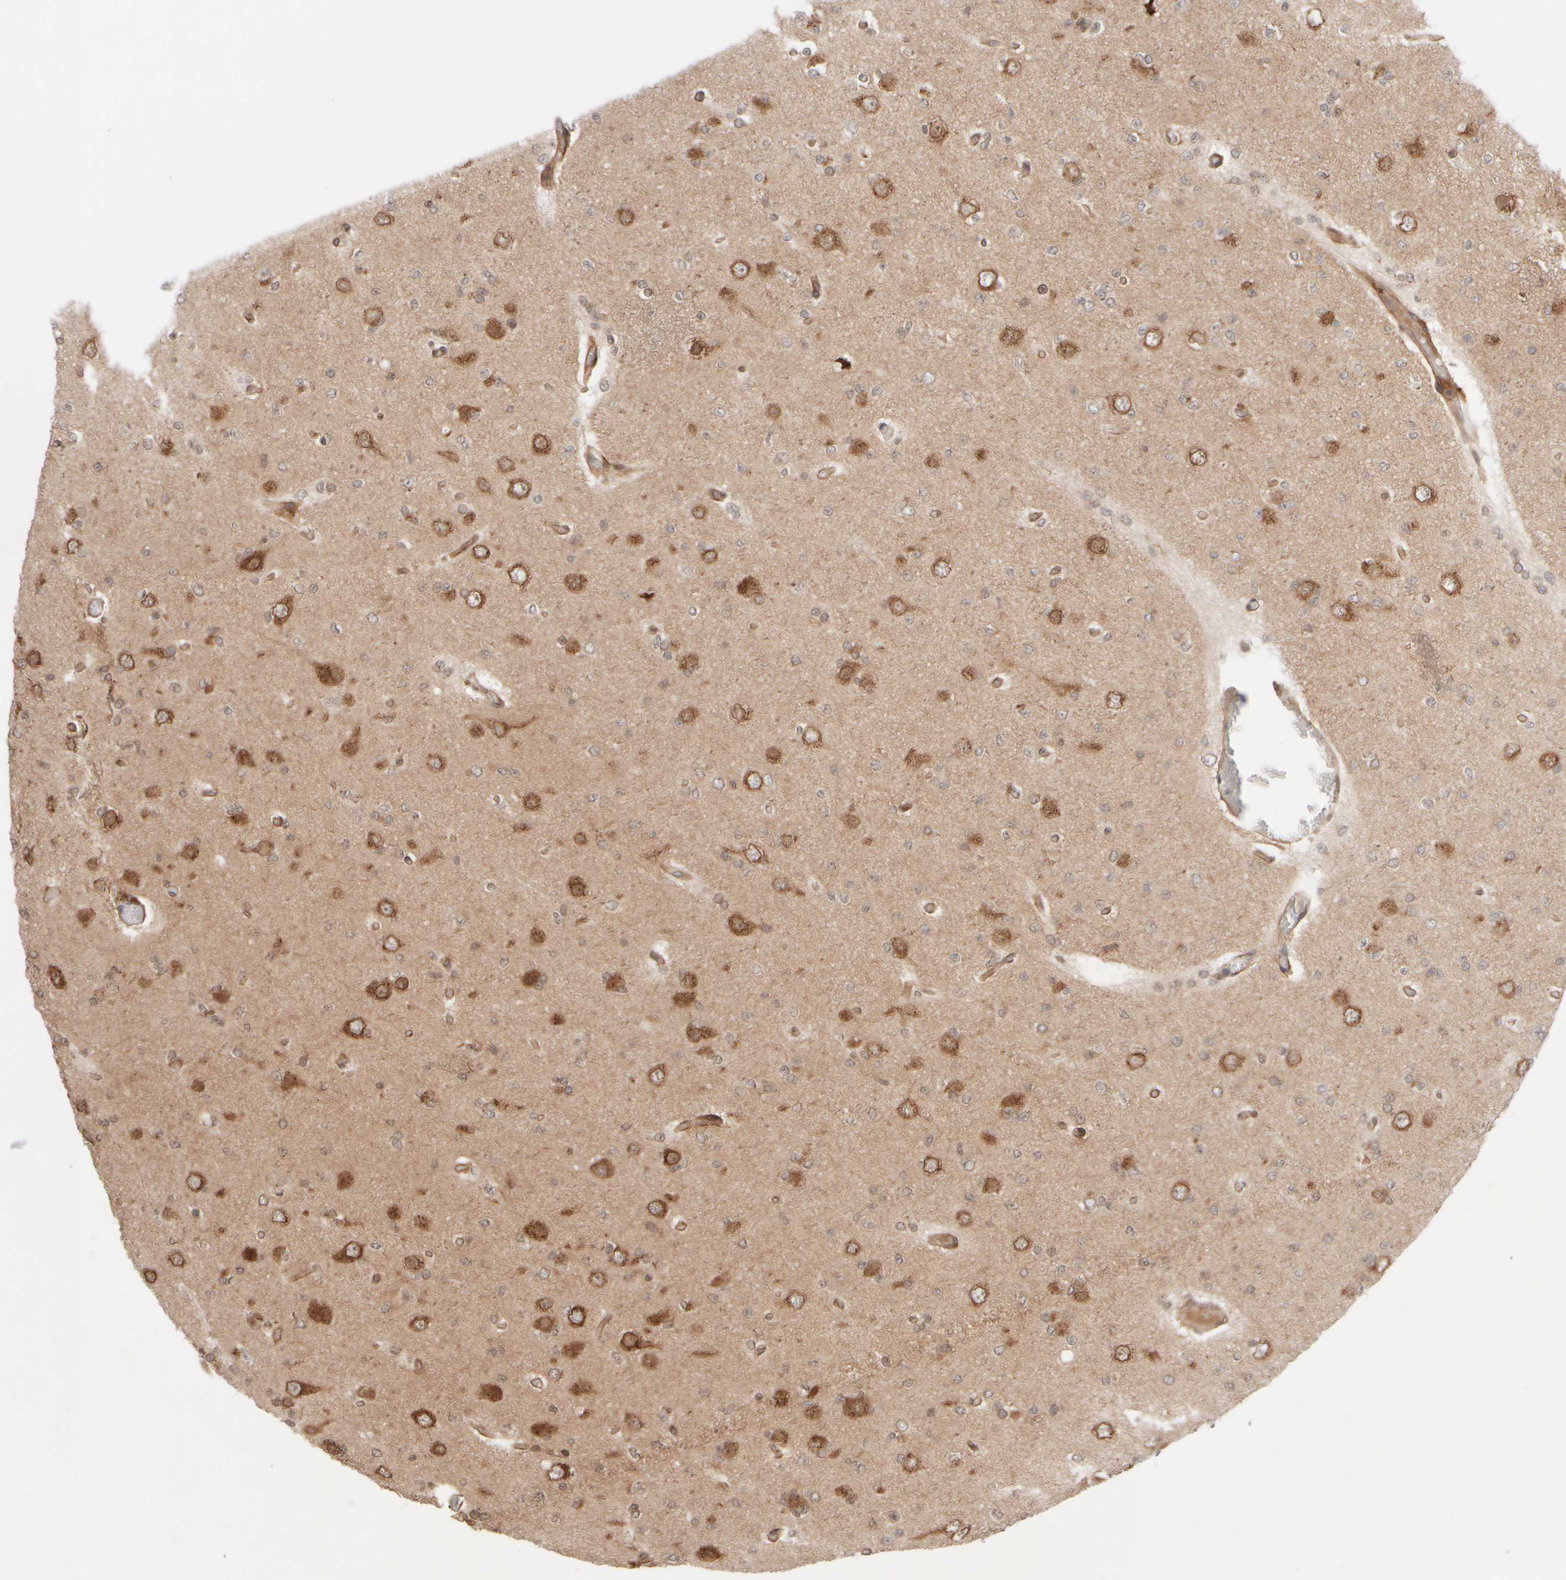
{"staining": {"intensity": "moderate", "quantity": "<25%", "location": "cytoplasmic/membranous"}, "tissue": "glioma", "cell_type": "Tumor cells", "image_type": "cancer", "snomed": [{"axis": "morphology", "description": "Glioma, malignant, Low grade"}, {"axis": "topography", "description": "Brain"}], "caption": "High-magnification brightfield microscopy of malignant glioma (low-grade) stained with DAB (brown) and counterstained with hematoxylin (blue). tumor cells exhibit moderate cytoplasmic/membranous staining is identified in about<25% of cells. (Brightfield microscopy of DAB IHC at high magnification).", "gene": "GCN1", "patient": {"sex": "female", "age": 22}}